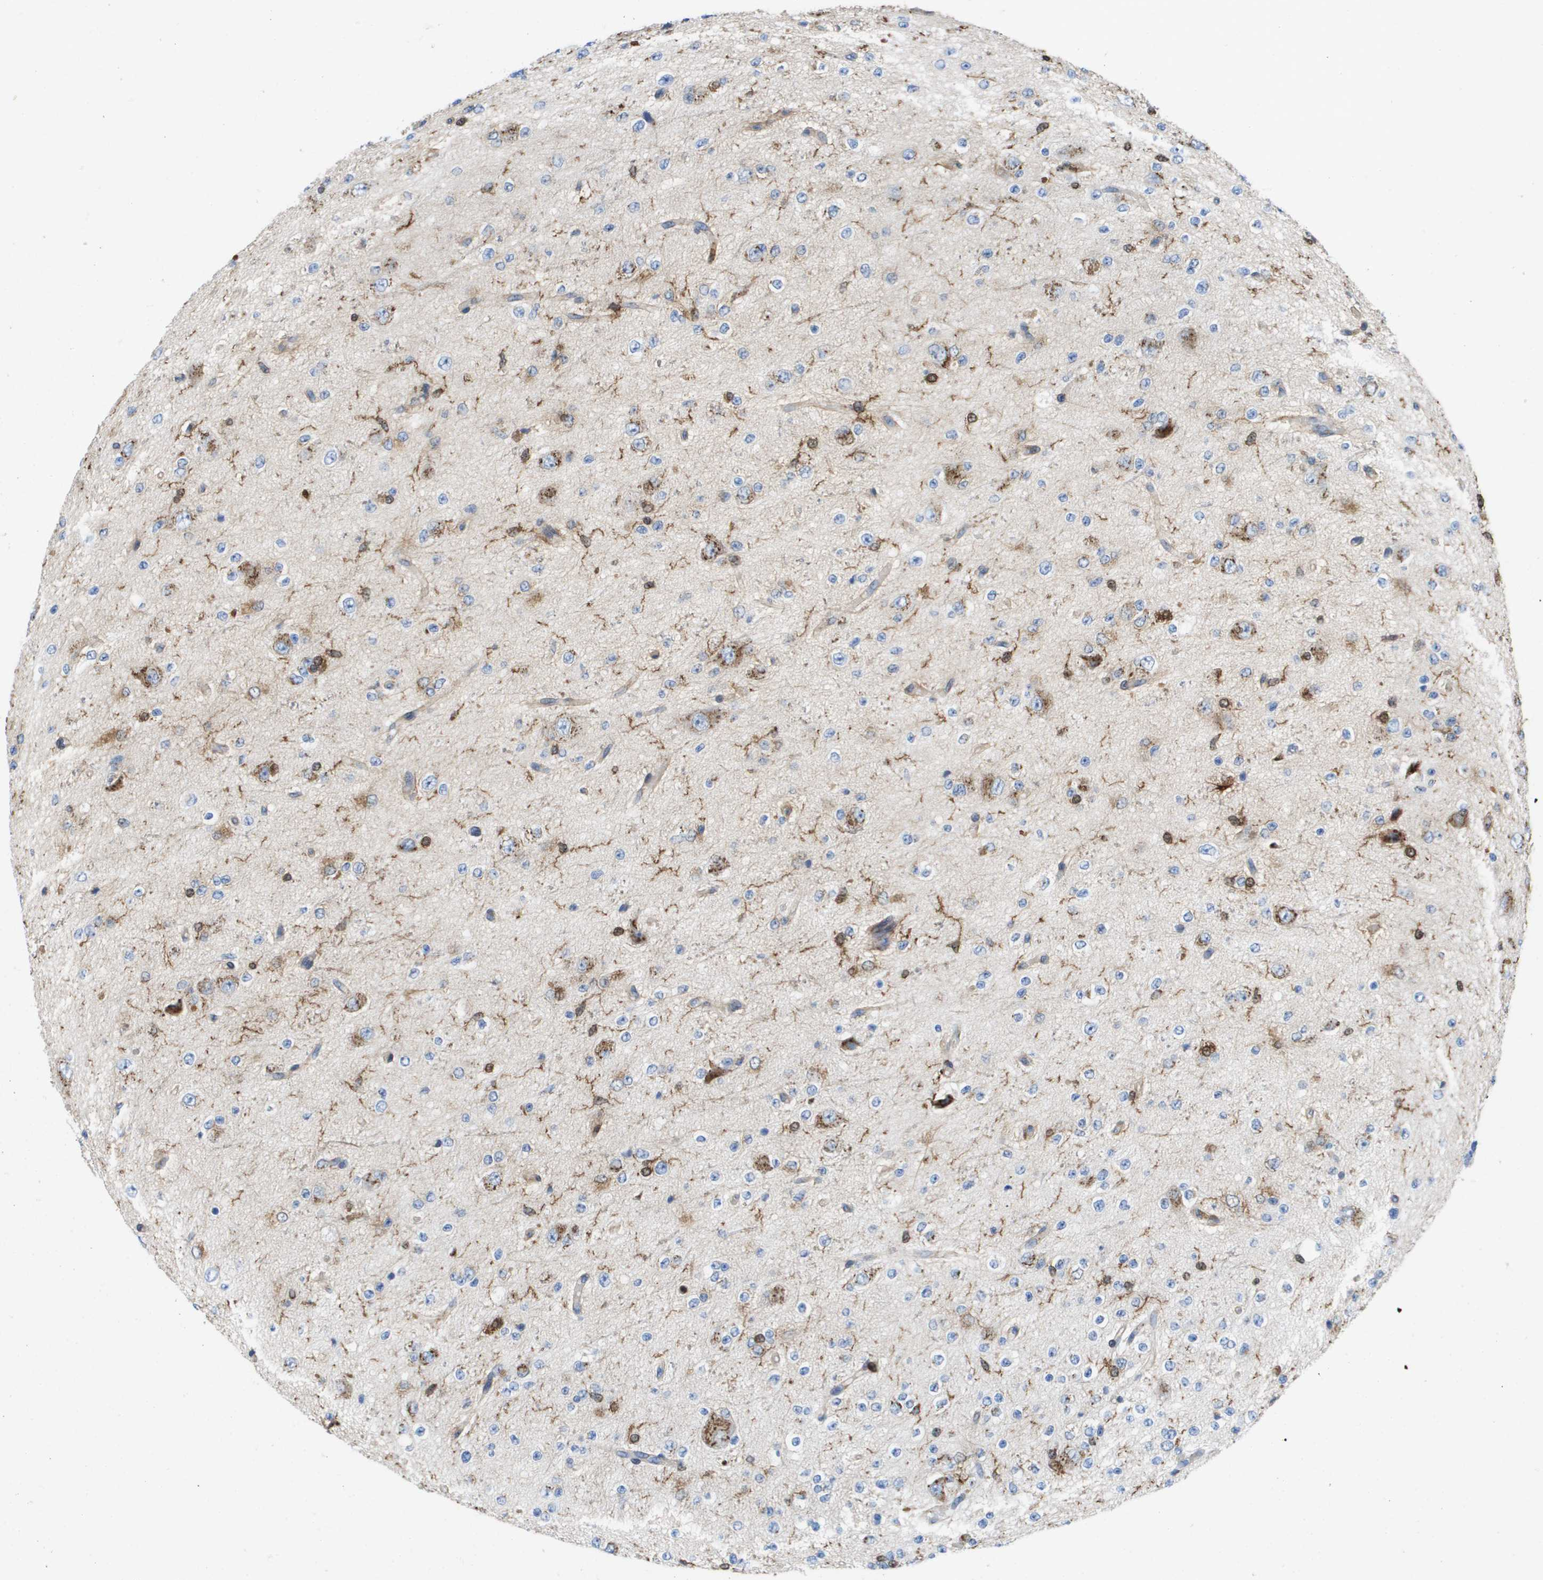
{"staining": {"intensity": "moderate", "quantity": "<25%", "location": "cytoplasmic/membranous"}, "tissue": "glioma", "cell_type": "Tumor cells", "image_type": "cancer", "snomed": [{"axis": "morphology", "description": "Glioma, malignant, High grade"}, {"axis": "topography", "description": "pancreas cauda"}], "caption": "Protein staining demonstrates moderate cytoplasmic/membranous positivity in approximately <25% of tumor cells in malignant glioma (high-grade).", "gene": "SLC37A2", "patient": {"sex": "male", "age": 60}}